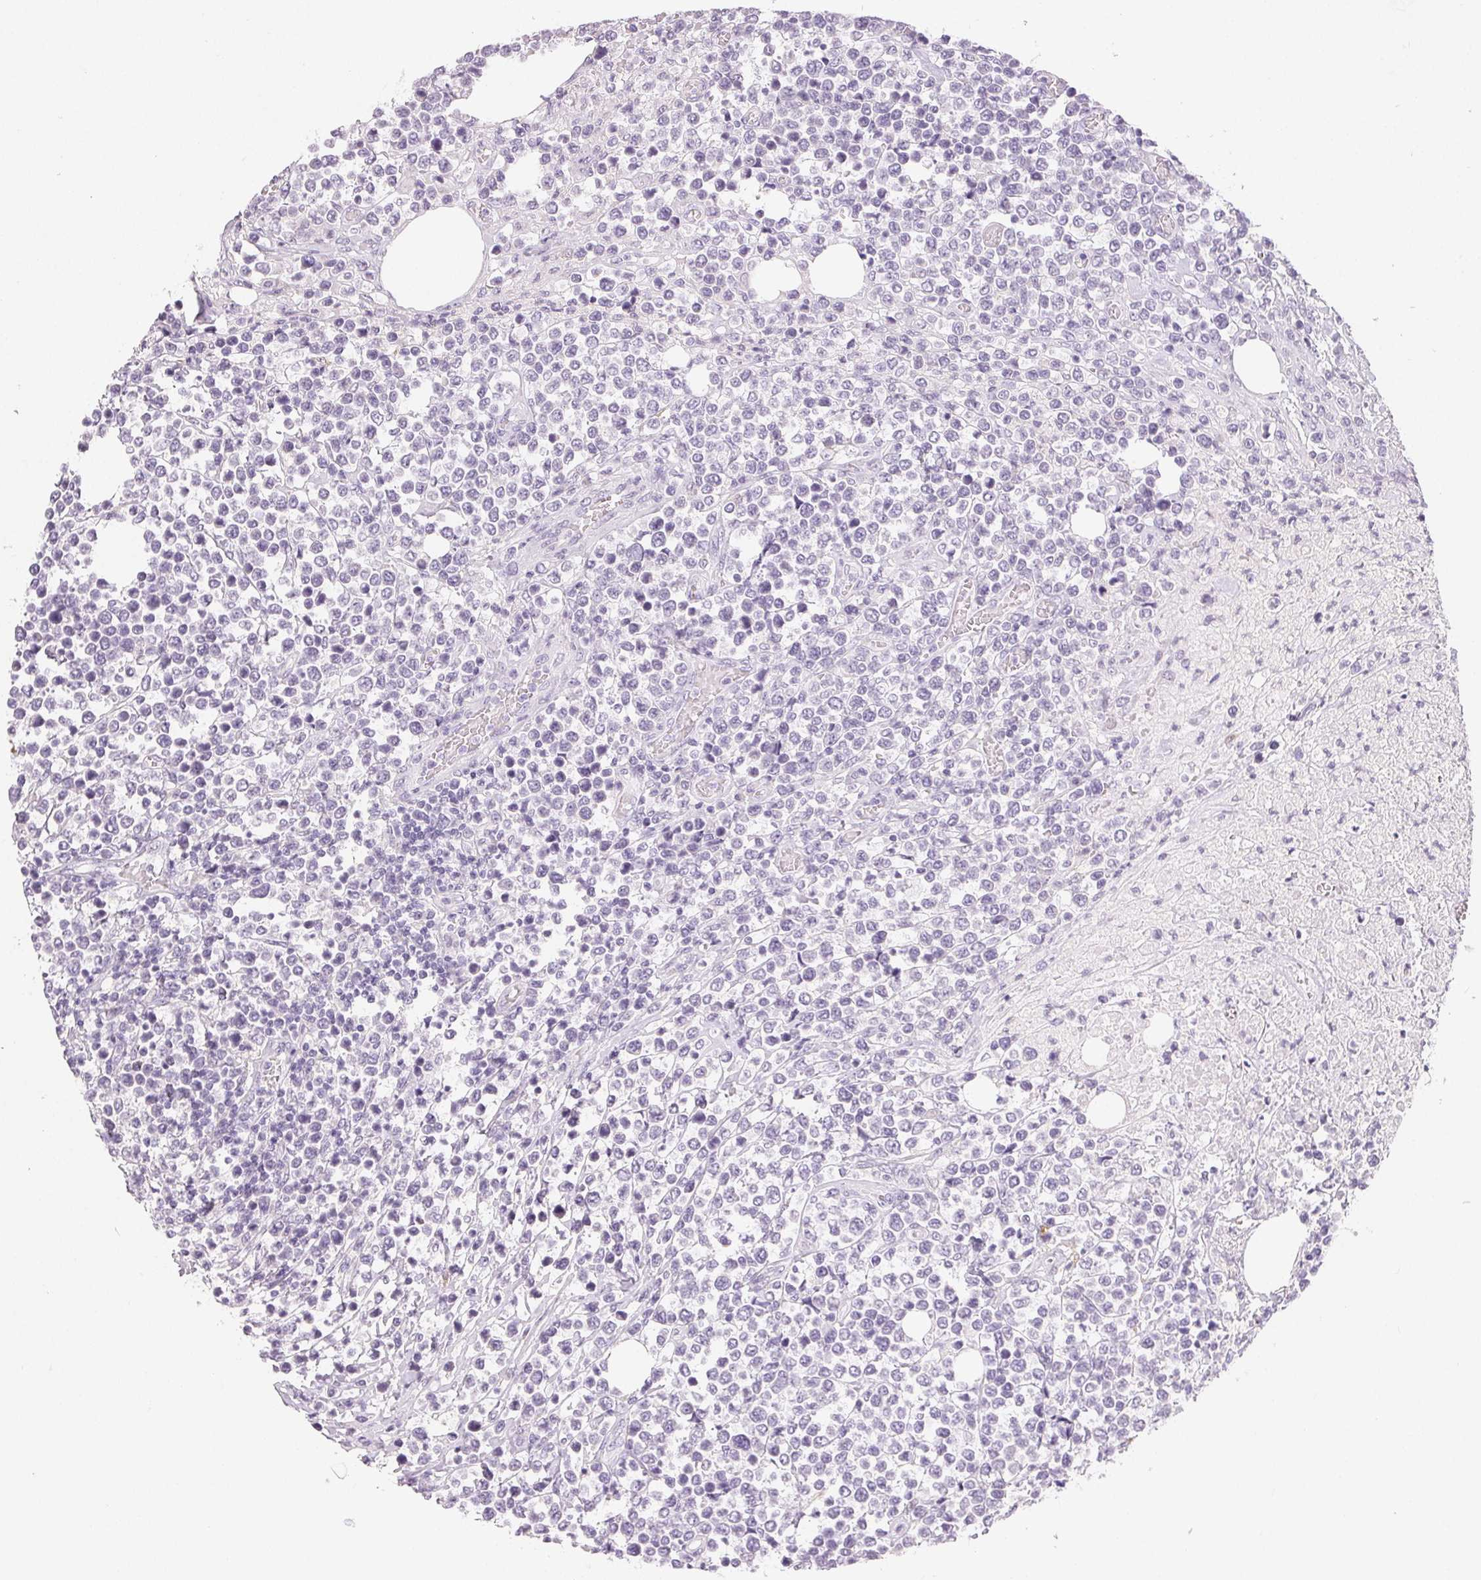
{"staining": {"intensity": "negative", "quantity": "none", "location": "none"}, "tissue": "lymphoma", "cell_type": "Tumor cells", "image_type": "cancer", "snomed": [{"axis": "morphology", "description": "Malignant lymphoma, non-Hodgkin's type, High grade"}, {"axis": "topography", "description": "Soft tissue"}], "caption": "Immunohistochemistry (IHC) micrograph of lymphoma stained for a protein (brown), which displays no expression in tumor cells.", "gene": "MIOX", "patient": {"sex": "female", "age": 56}}